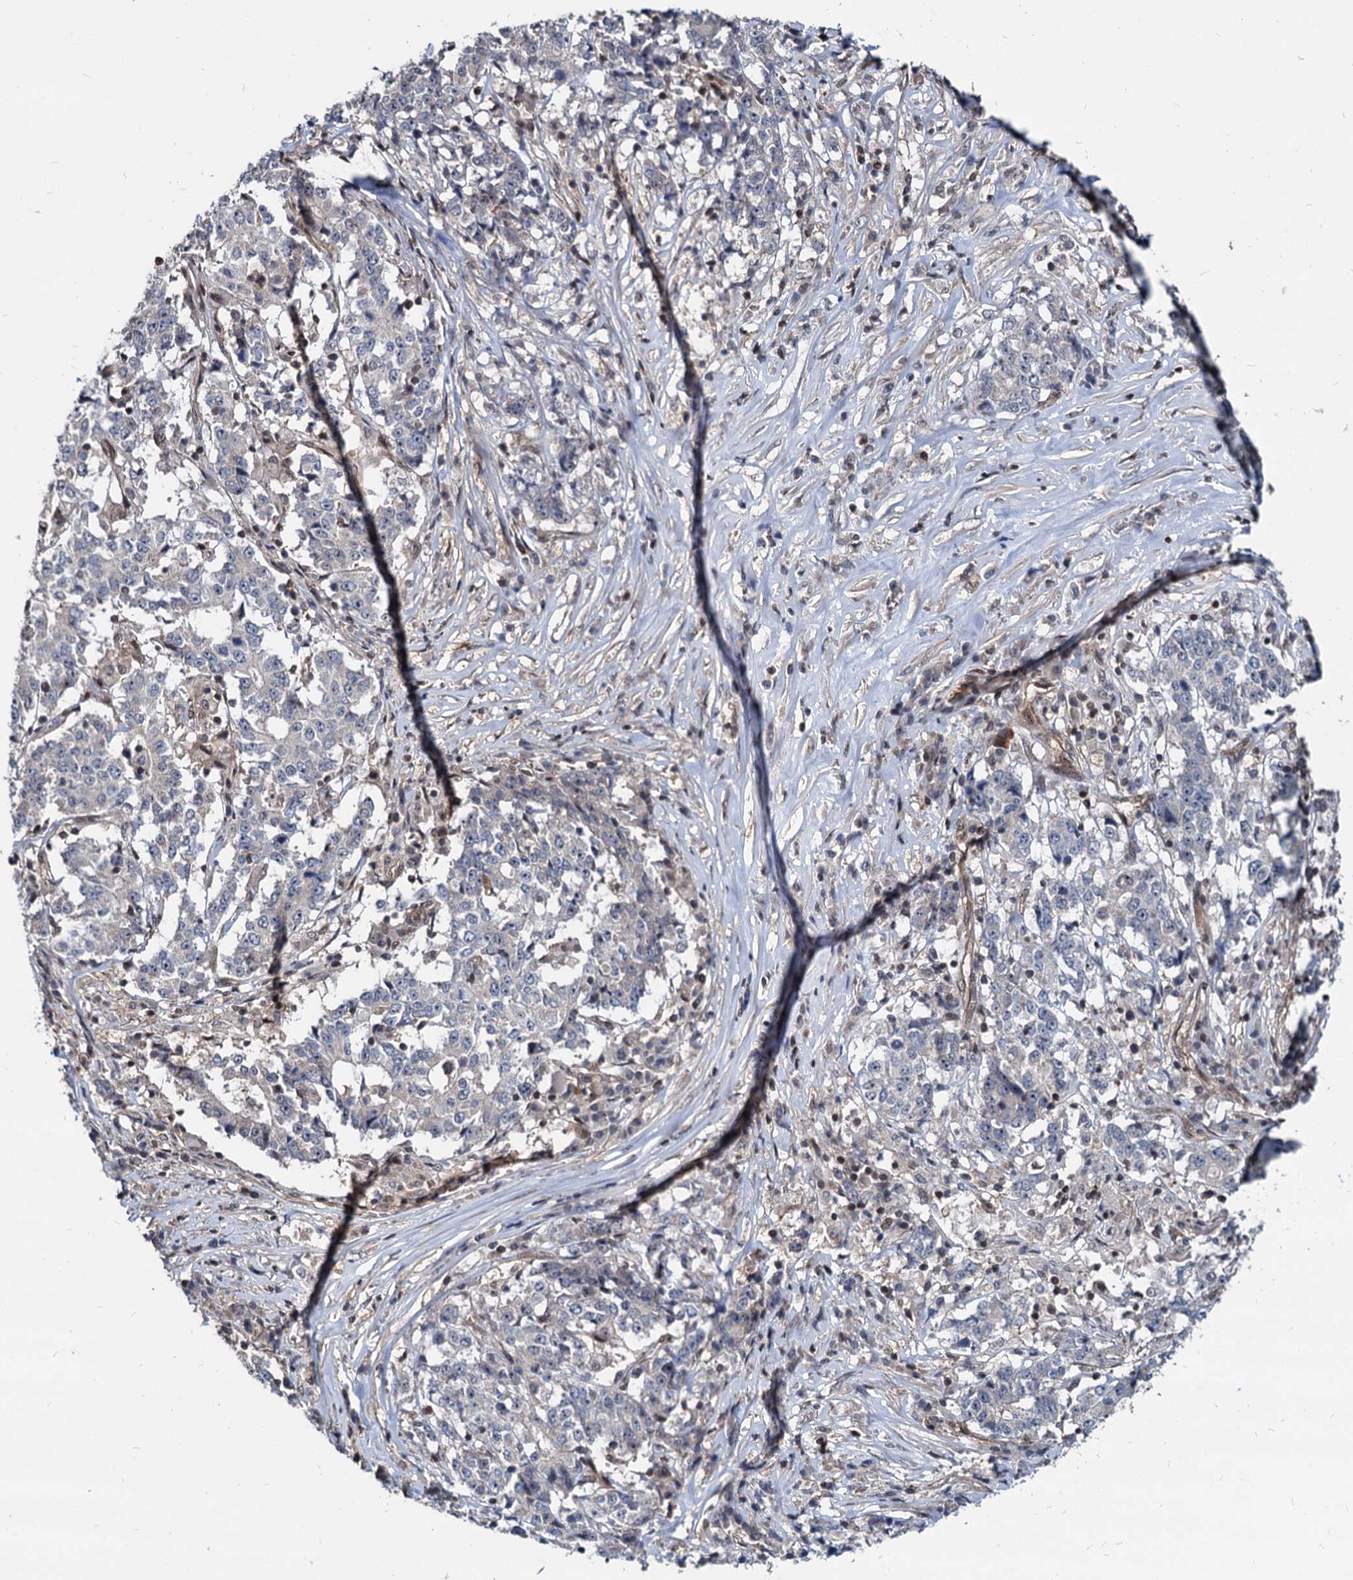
{"staining": {"intensity": "negative", "quantity": "none", "location": "none"}, "tissue": "stomach cancer", "cell_type": "Tumor cells", "image_type": "cancer", "snomed": [{"axis": "morphology", "description": "Adenocarcinoma, NOS"}, {"axis": "topography", "description": "Stomach"}], "caption": "IHC of adenocarcinoma (stomach) shows no positivity in tumor cells.", "gene": "UBLCP1", "patient": {"sex": "male", "age": 59}}